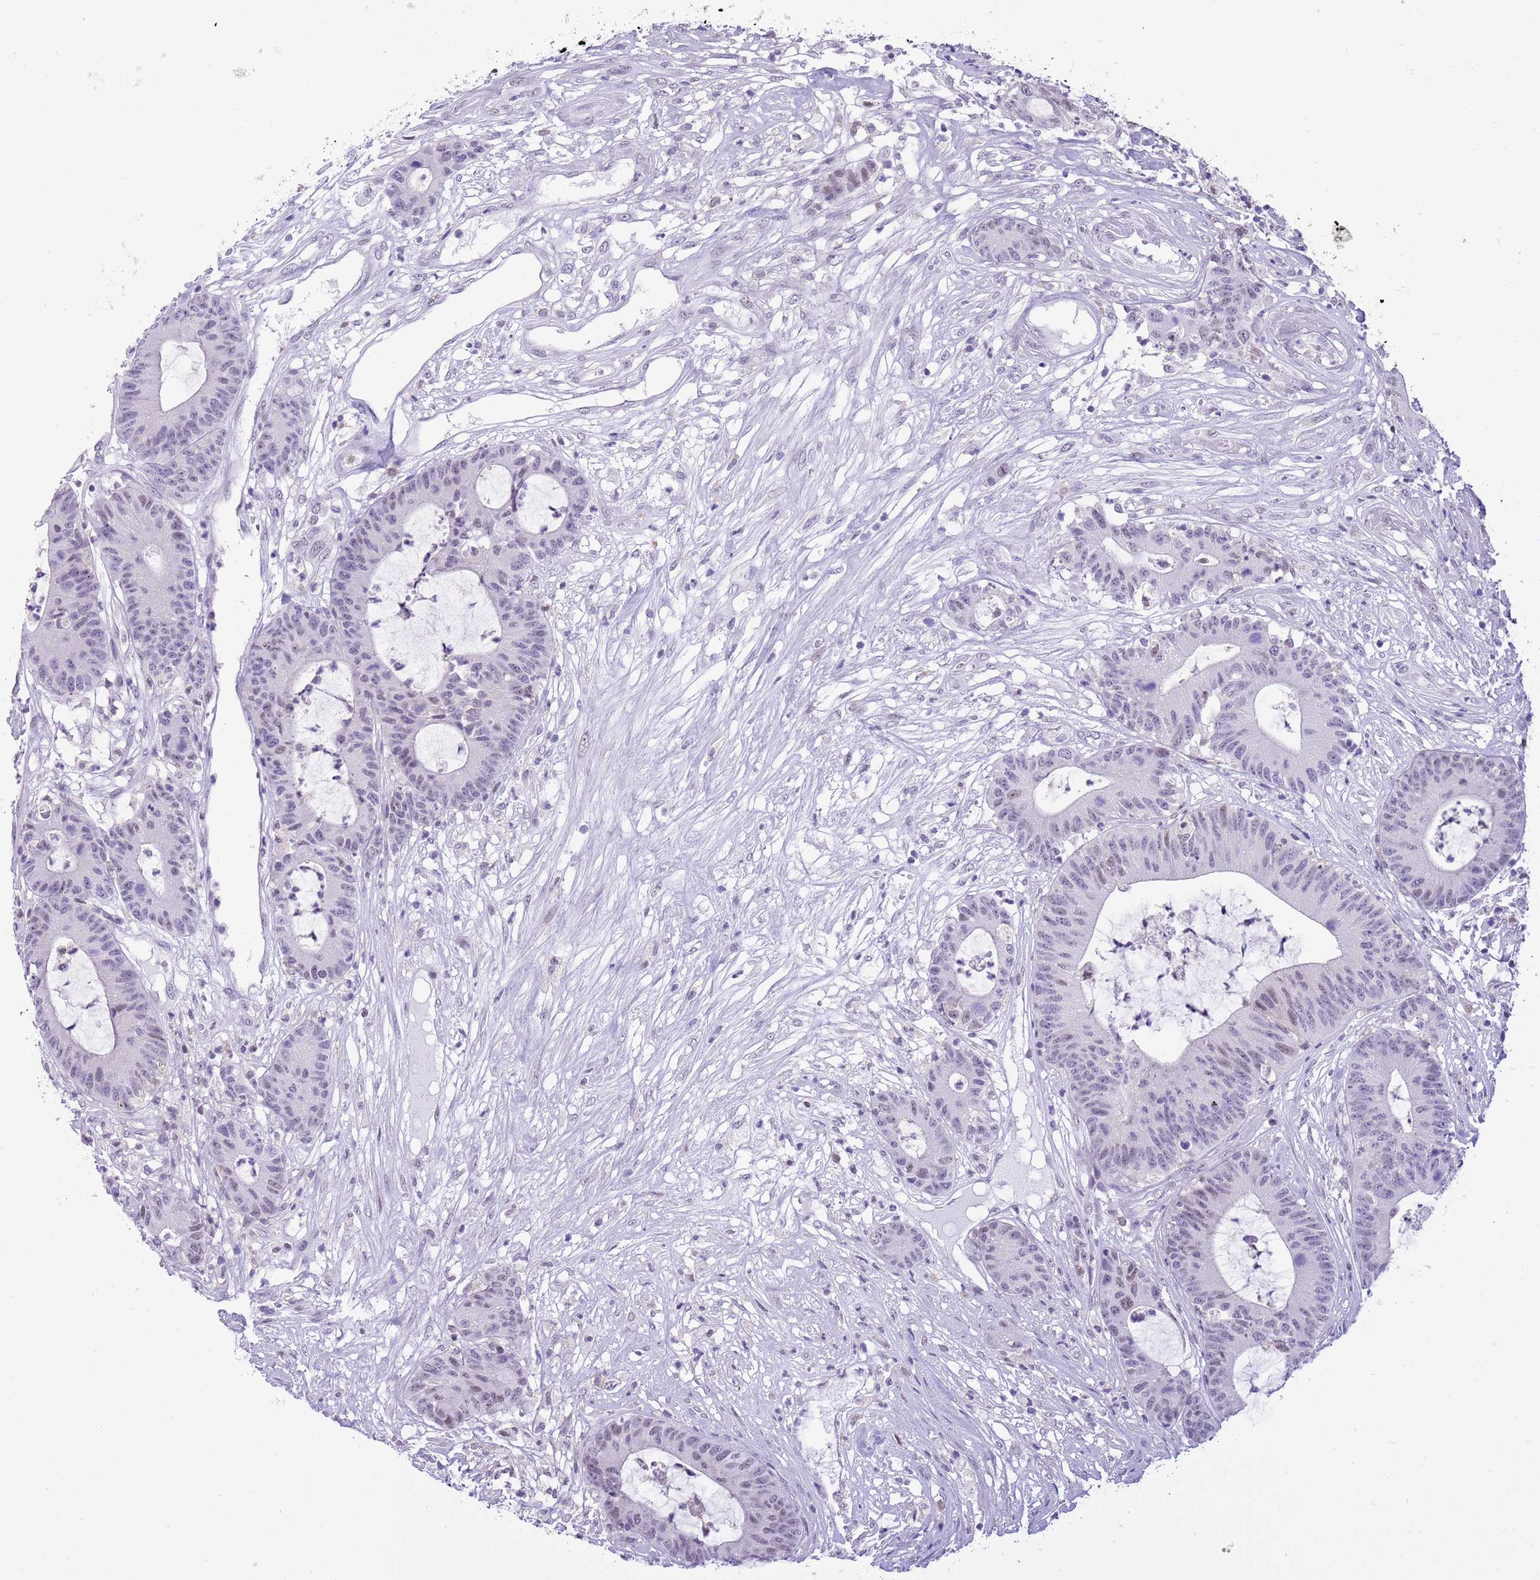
{"staining": {"intensity": "weak", "quantity": "<25%", "location": "nuclear"}, "tissue": "colorectal cancer", "cell_type": "Tumor cells", "image_type": "cancer", "snomed": [{"axis": "morphology", "description": "Adenocarcinoma, NOS"}, {"axis": "topography", "description": "Colon"}], "caption": "Histopathology image shows no protein staining in tumor cells of colorectal cancer tissue.", "gene": "PPP1R17", "patient": {"sex": "female", "age": 84}}